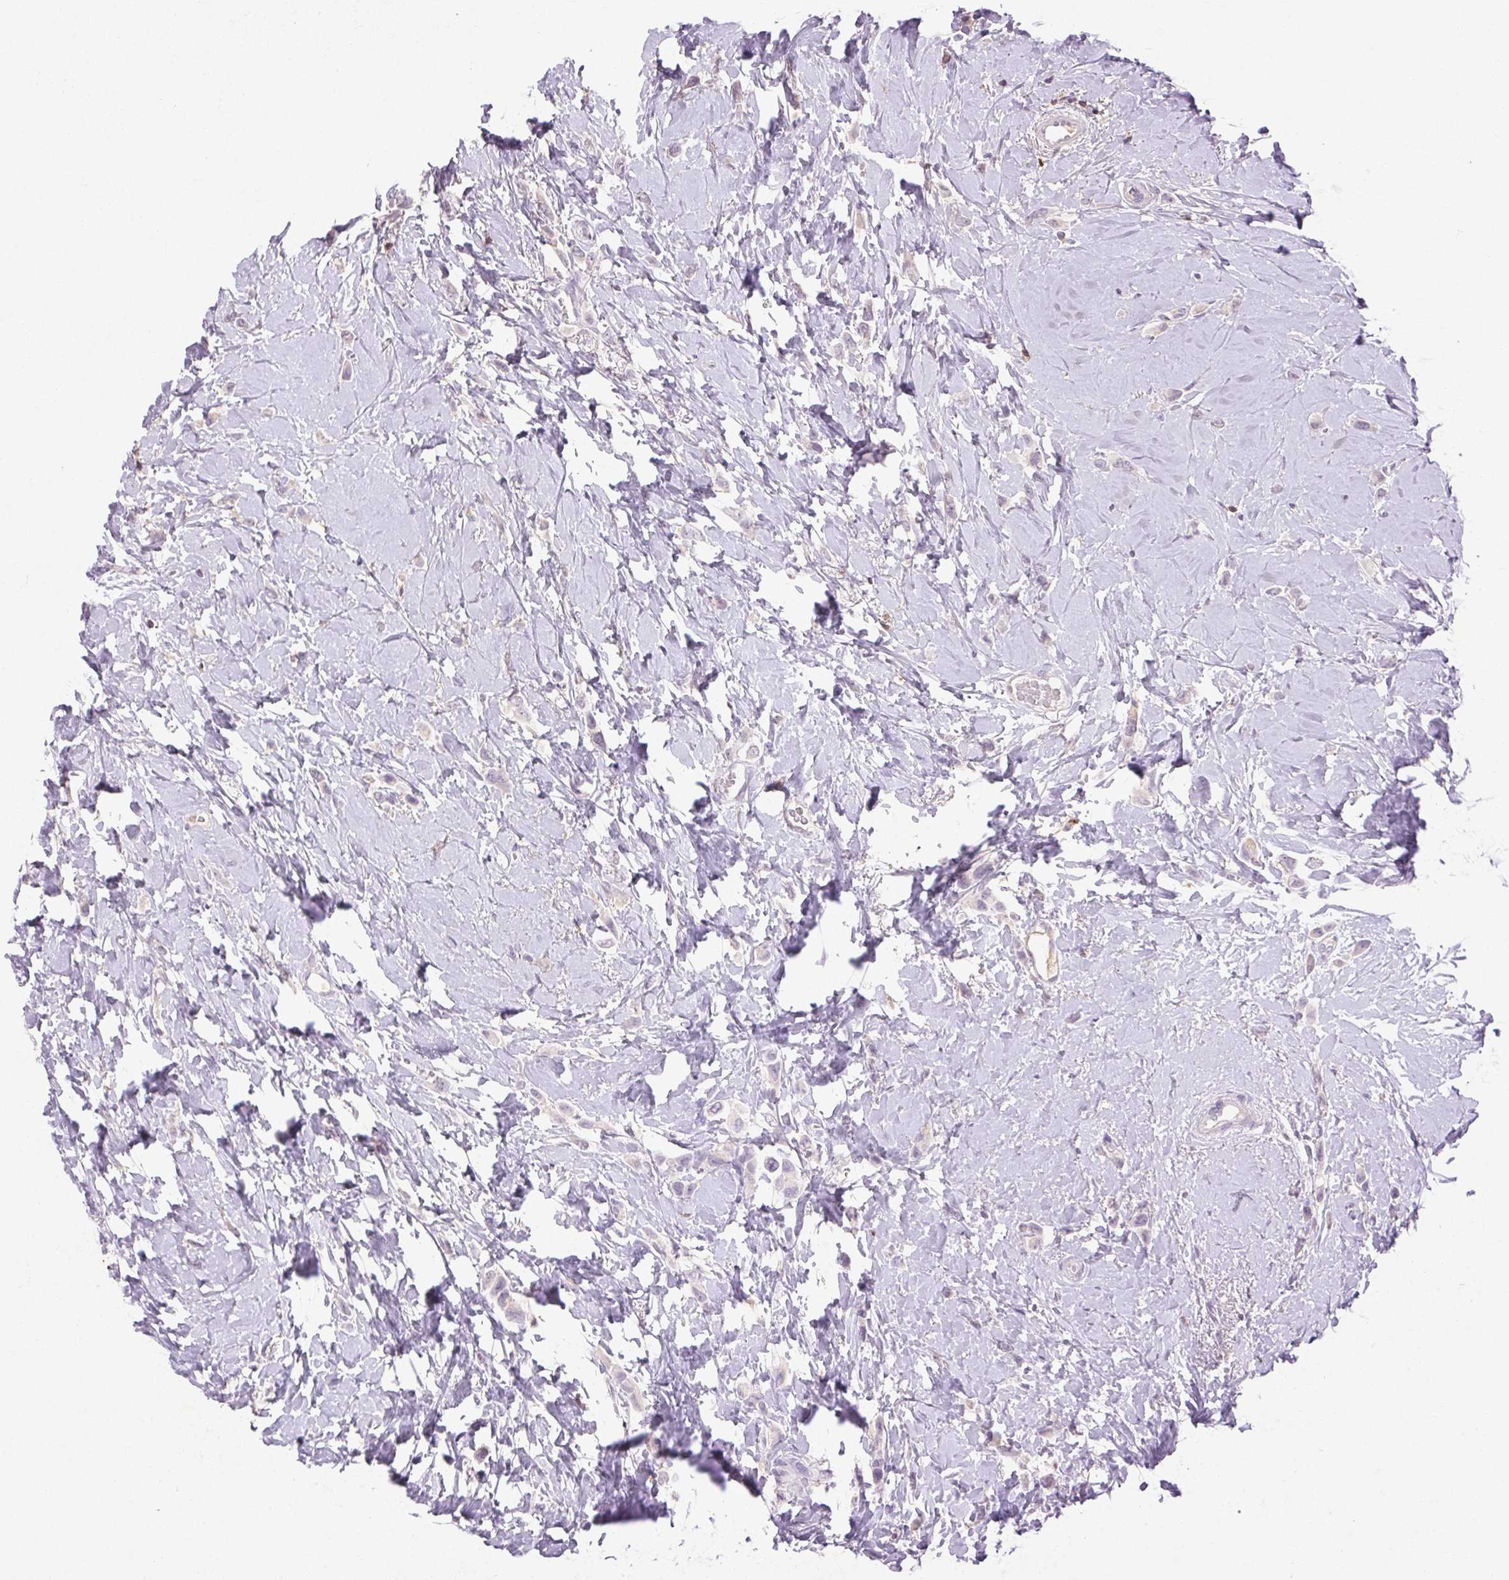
{"staining": {"intensity": "negative", "quantity": "none", "location": "none"}, "tissue": "breast cancer", "cell_type": "Tumor cells", "image_type": "cancer", "snomed": [{"axis": "morphology", "description": "Lobular carcinoma"}, {"axis": "topography", "description": "Breast"}], "caption": "DAB (3,3'-diaminobenzidine) immunohistochemical staining of human lobular carcinoma (breast) displays no significant staining in tumor cells.", "gene": "FNDC7", "patient": {"sex": "female", "age": 66}}